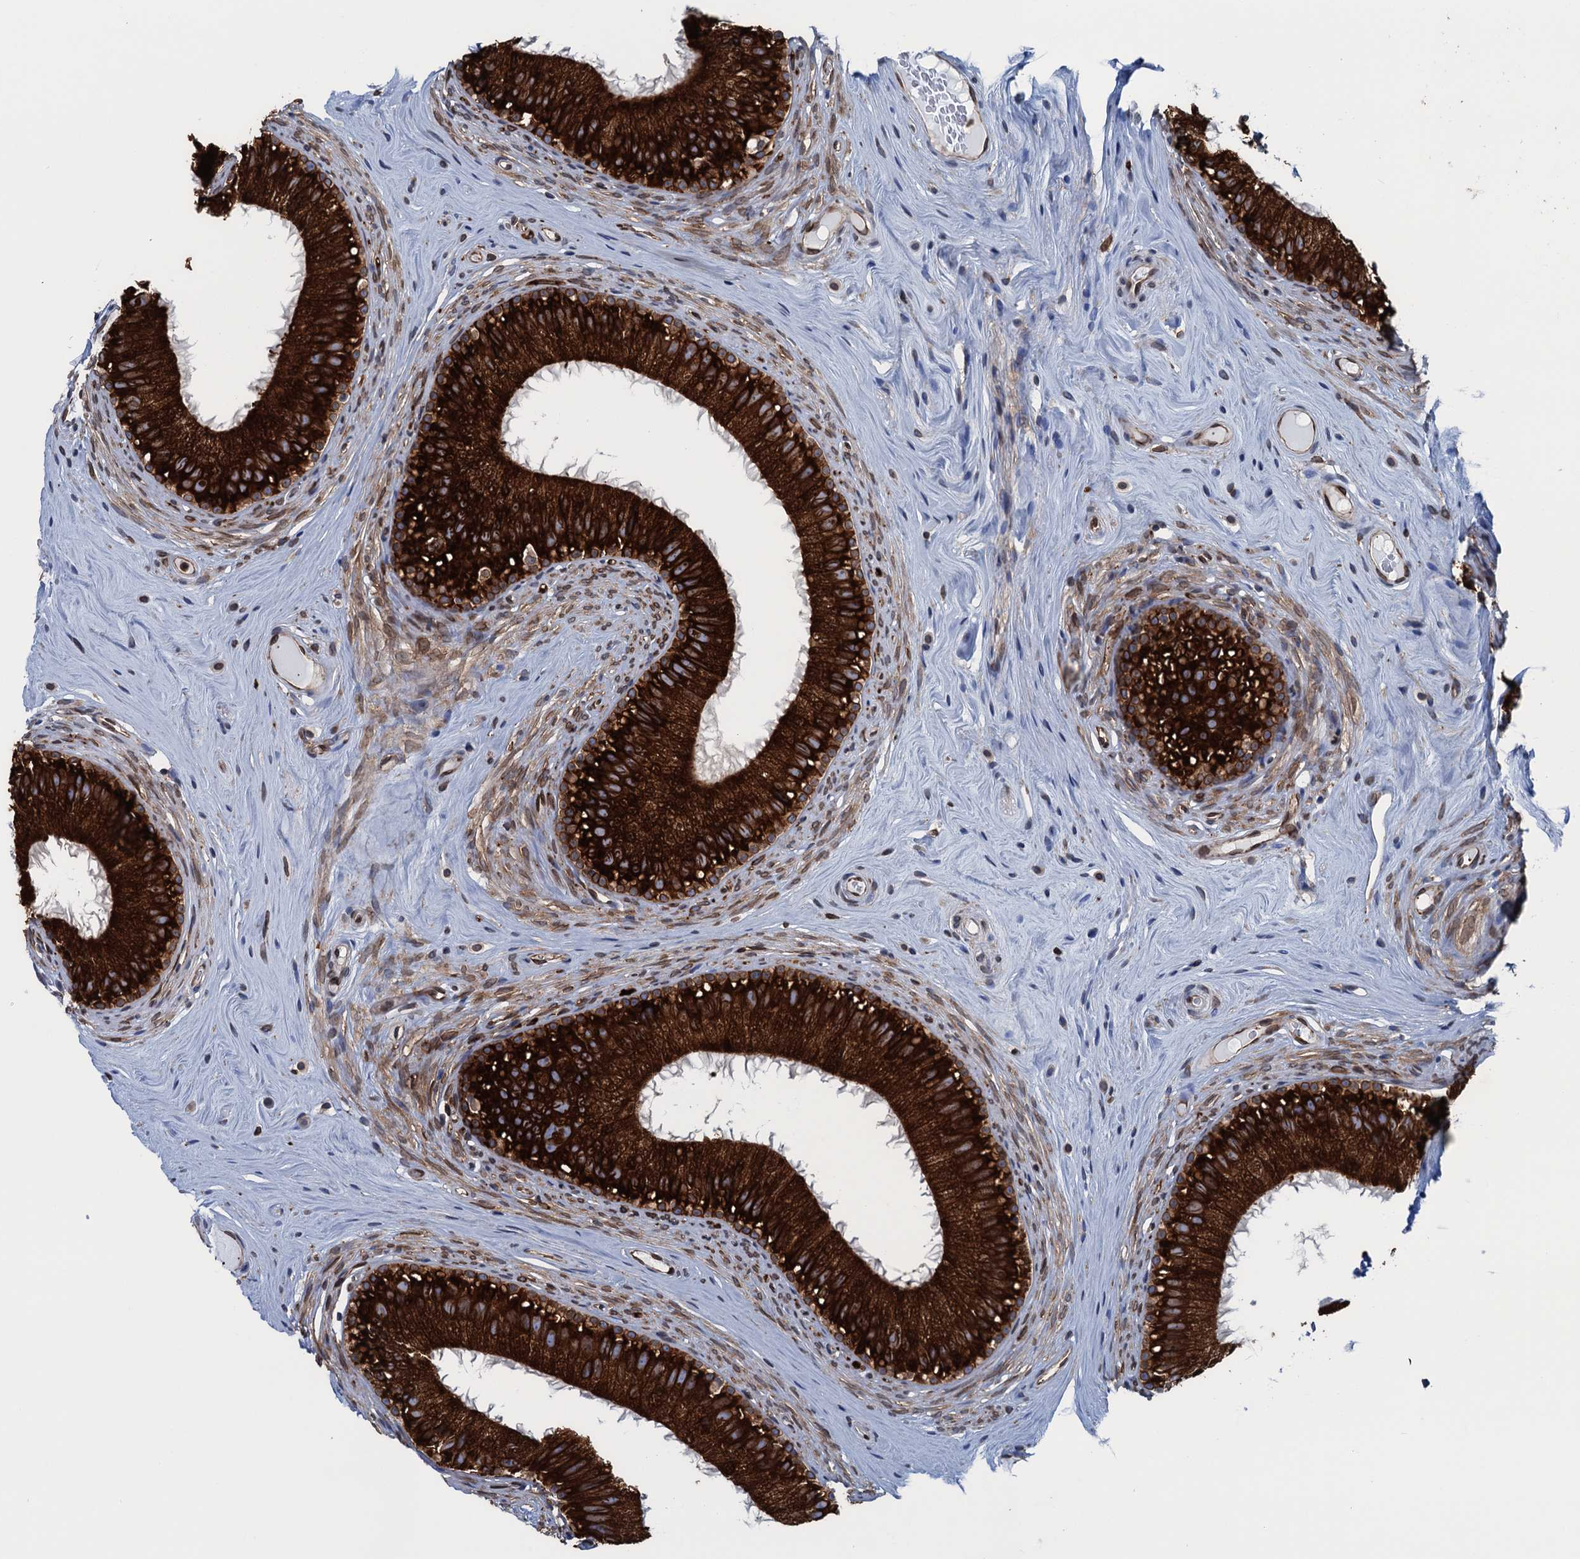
{"staining": {"intensity": "strong", "quantity": ">75%", "location": "cytoplasmic/membranous"}, "tissue": "epididymis", "cell_type": "Glandular cells", "image_type": "normal", "snomed": [{"axis": "morphology", "description": "Normal tissue, NOS"}, {"axis": "topography", "description": "Epididymis"}], "caption": "Brown immunohistochemical staining in normal human epididymis shows strong cytoplasmic/membranous positivity in approximately >75% of glandular cells. Nuclei are stained in blue.", "gene": "TMEM205", "patient": {"sex": "male", "age": 45}}